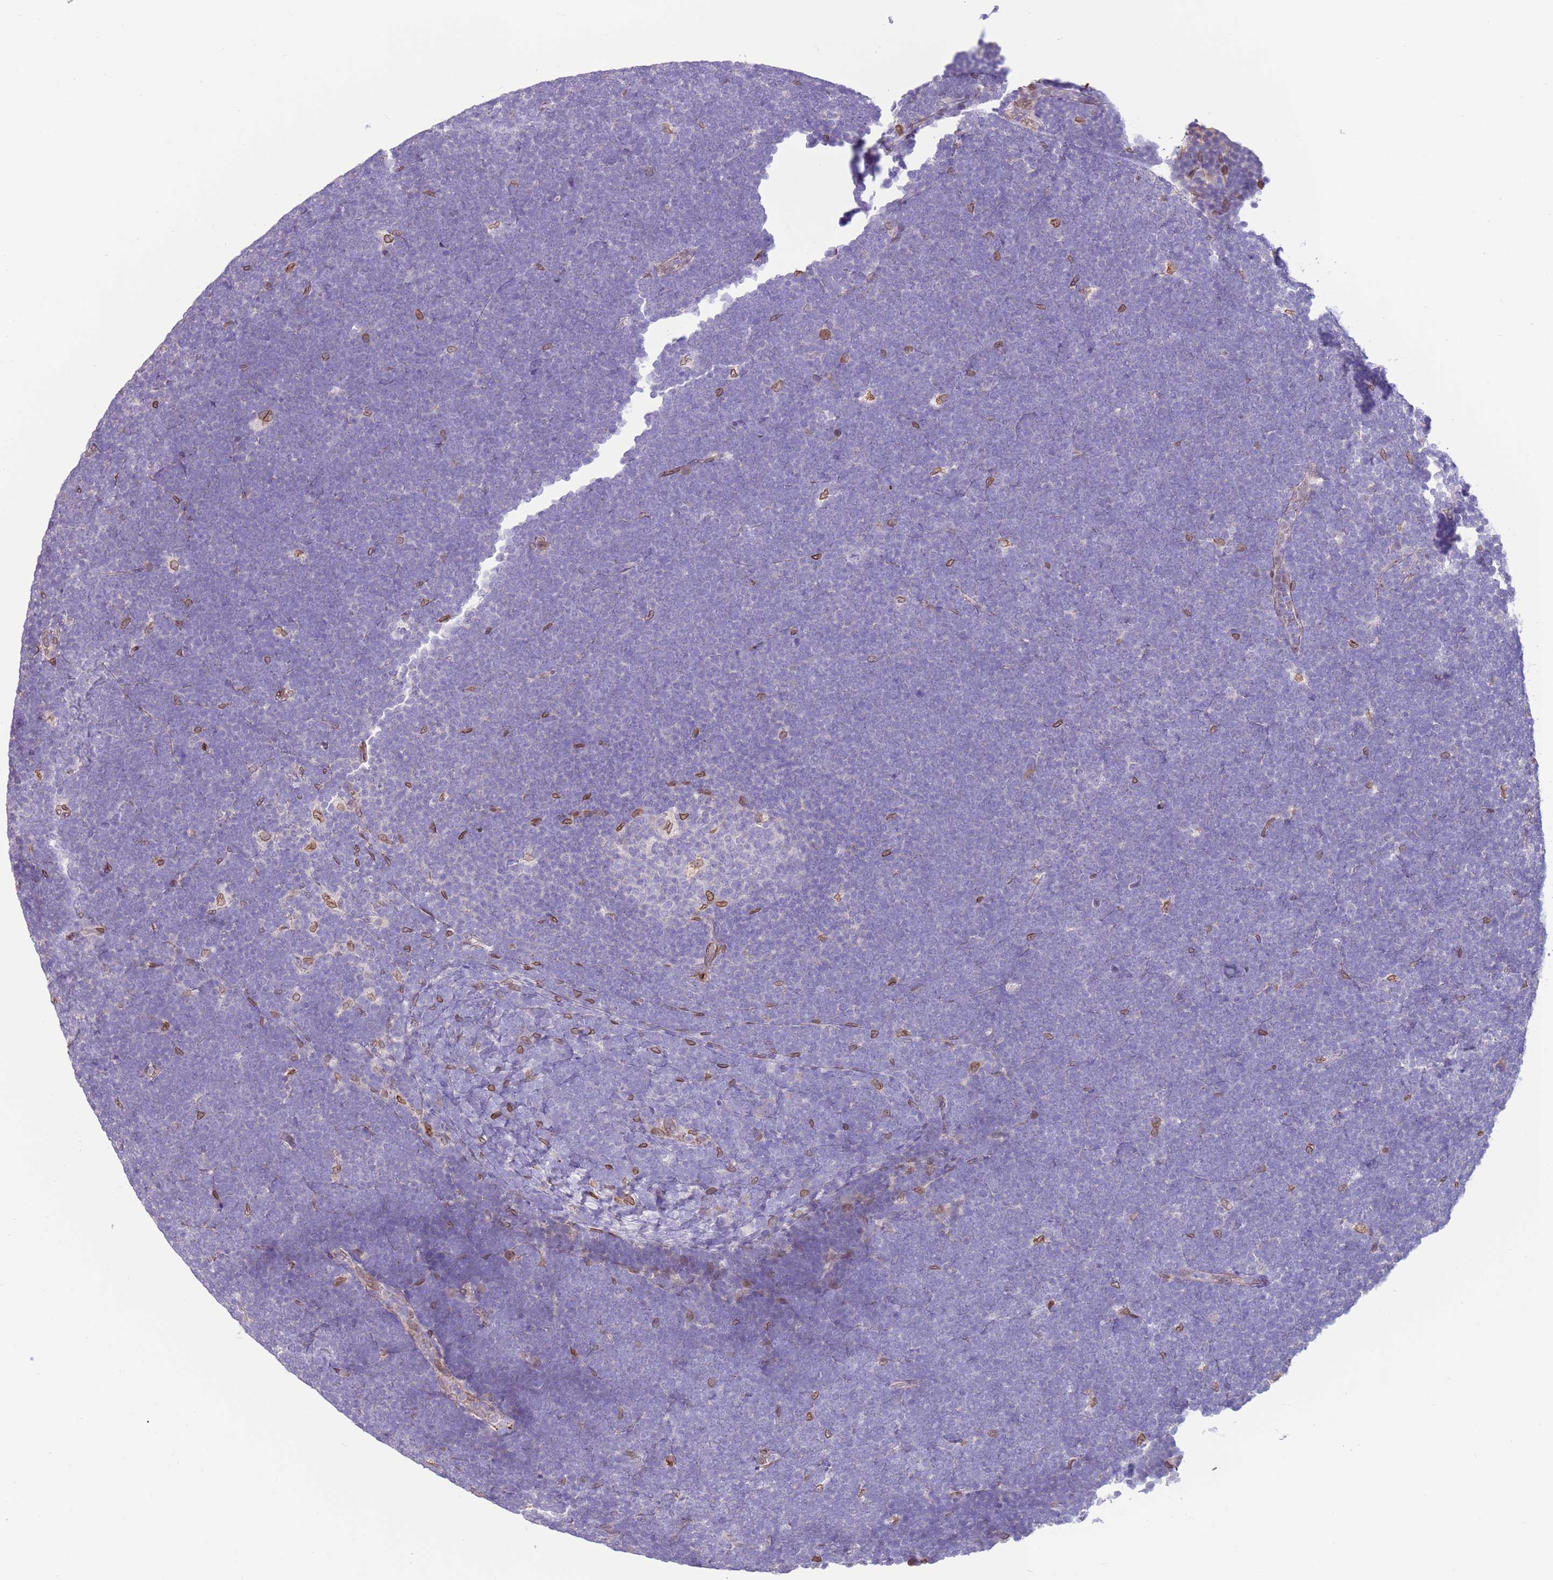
{"staining": {"intensity": "negative", "quantity": "none", "location": "none"}, "tissue": "lymphoma", "cell_type": "Tumor cells", "image_type": "cancer", "snomed": [{"axis": "morphology", "description": "Malignant lymphoma, non-Hodgkin's type, High grade"}, {"axis": "topography", "description": "Lymph node"}], "caption": "The immunohistochemistry histopathology image has no significant expression in tumor cells of lymphoma tissue. (Brightfield microscopy of DAB (3,3'-diaminobenzidine) IHC at high magnification).", "gene": "TMEM47", "patient": {"sex": "male", "age": 13}}